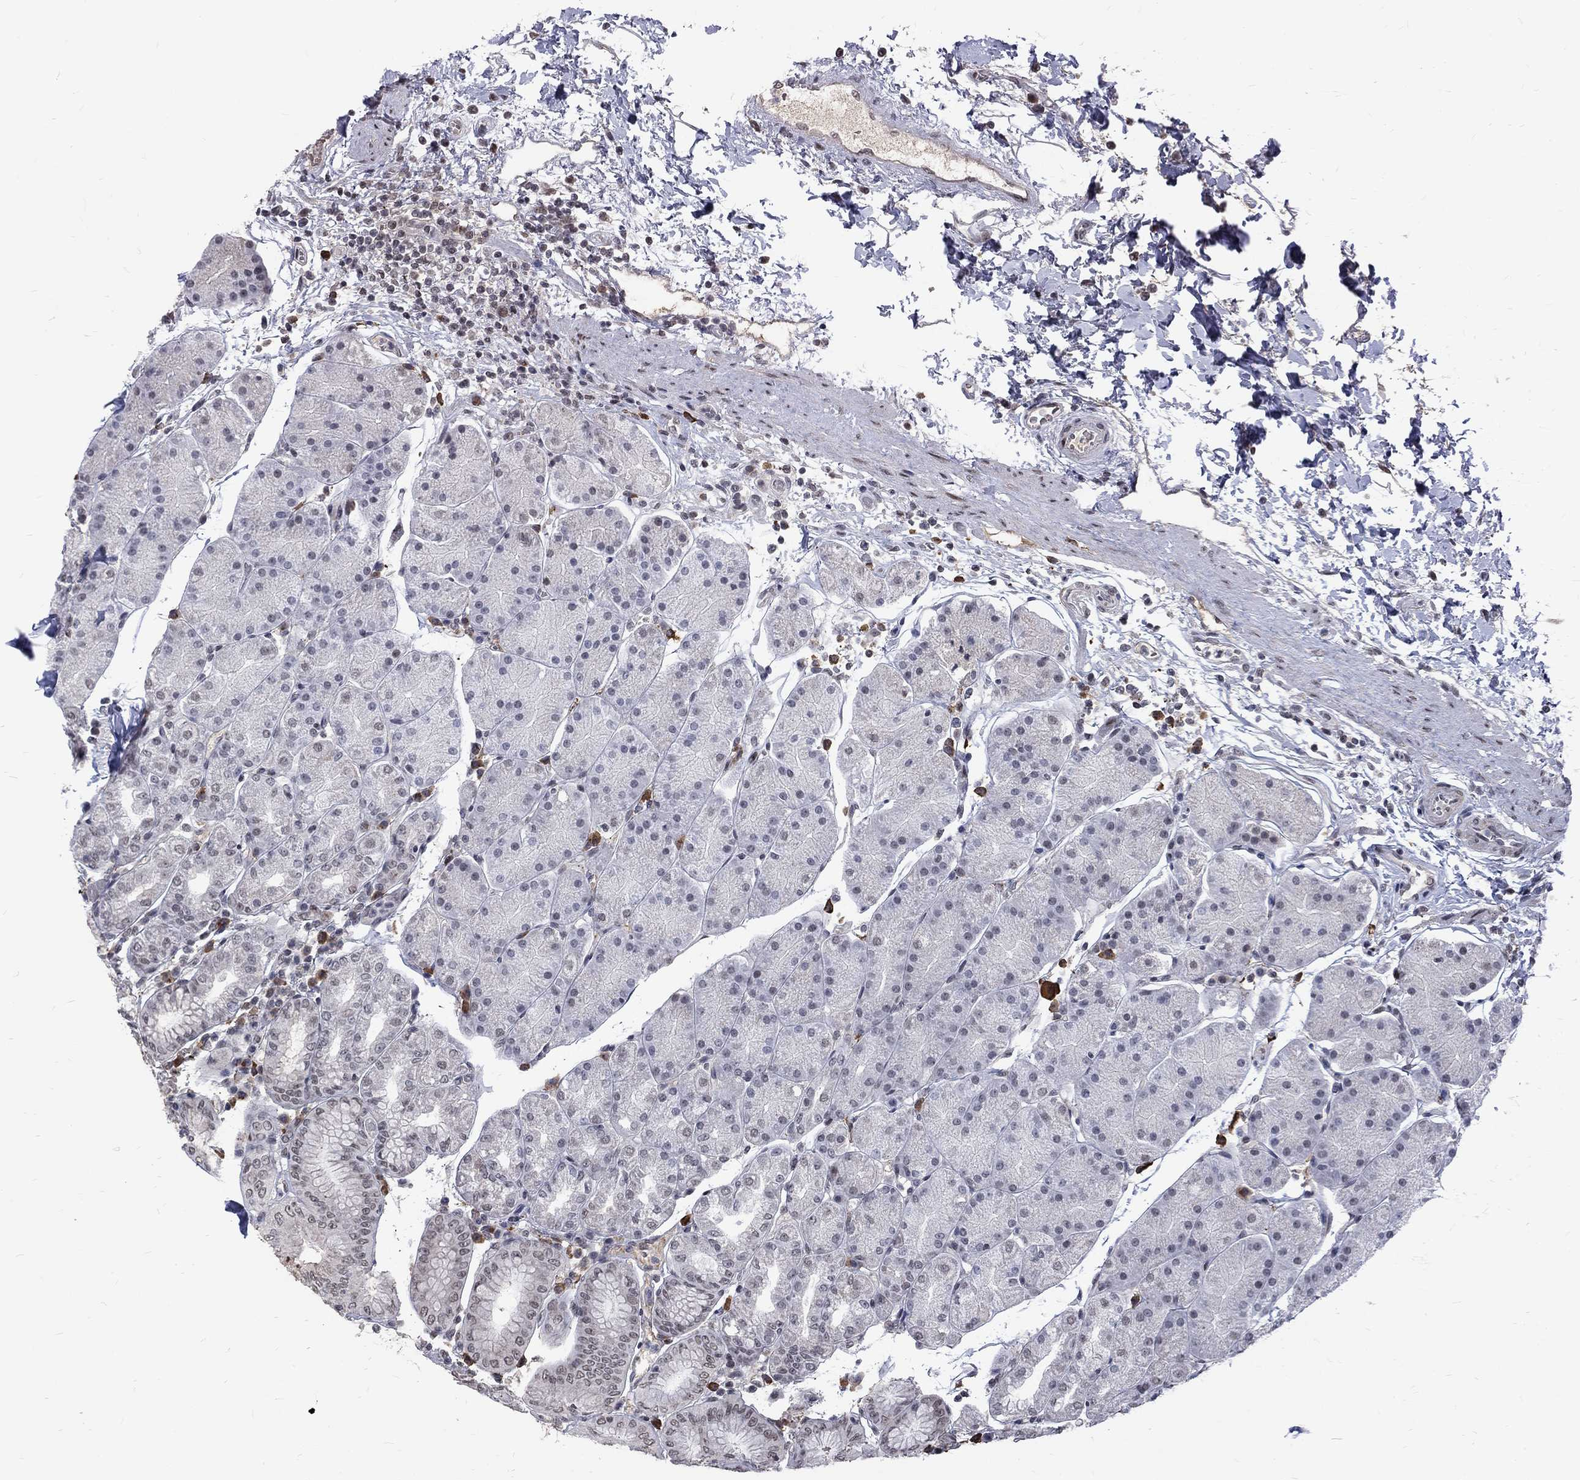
{"staining": {"intensity": "weak", "quantity": "<25%", "location": "nuclear"}, "tissue": "stomach", "cell_type": "Glandular cells", "image_type": "normal", "snomed": [{"axis": "morphology", "description": "Normal tissue, NOS"}, {"axis": "topography", "description": "Stomach"}], "caption": "Immunohistochemistry (IHC) image of normal human stomach stained for a protein (brown), which demonstrates no positivity in glandular cells.", "gene": "TCEAL1", "patient": {"sex": "male", "age": 54}}